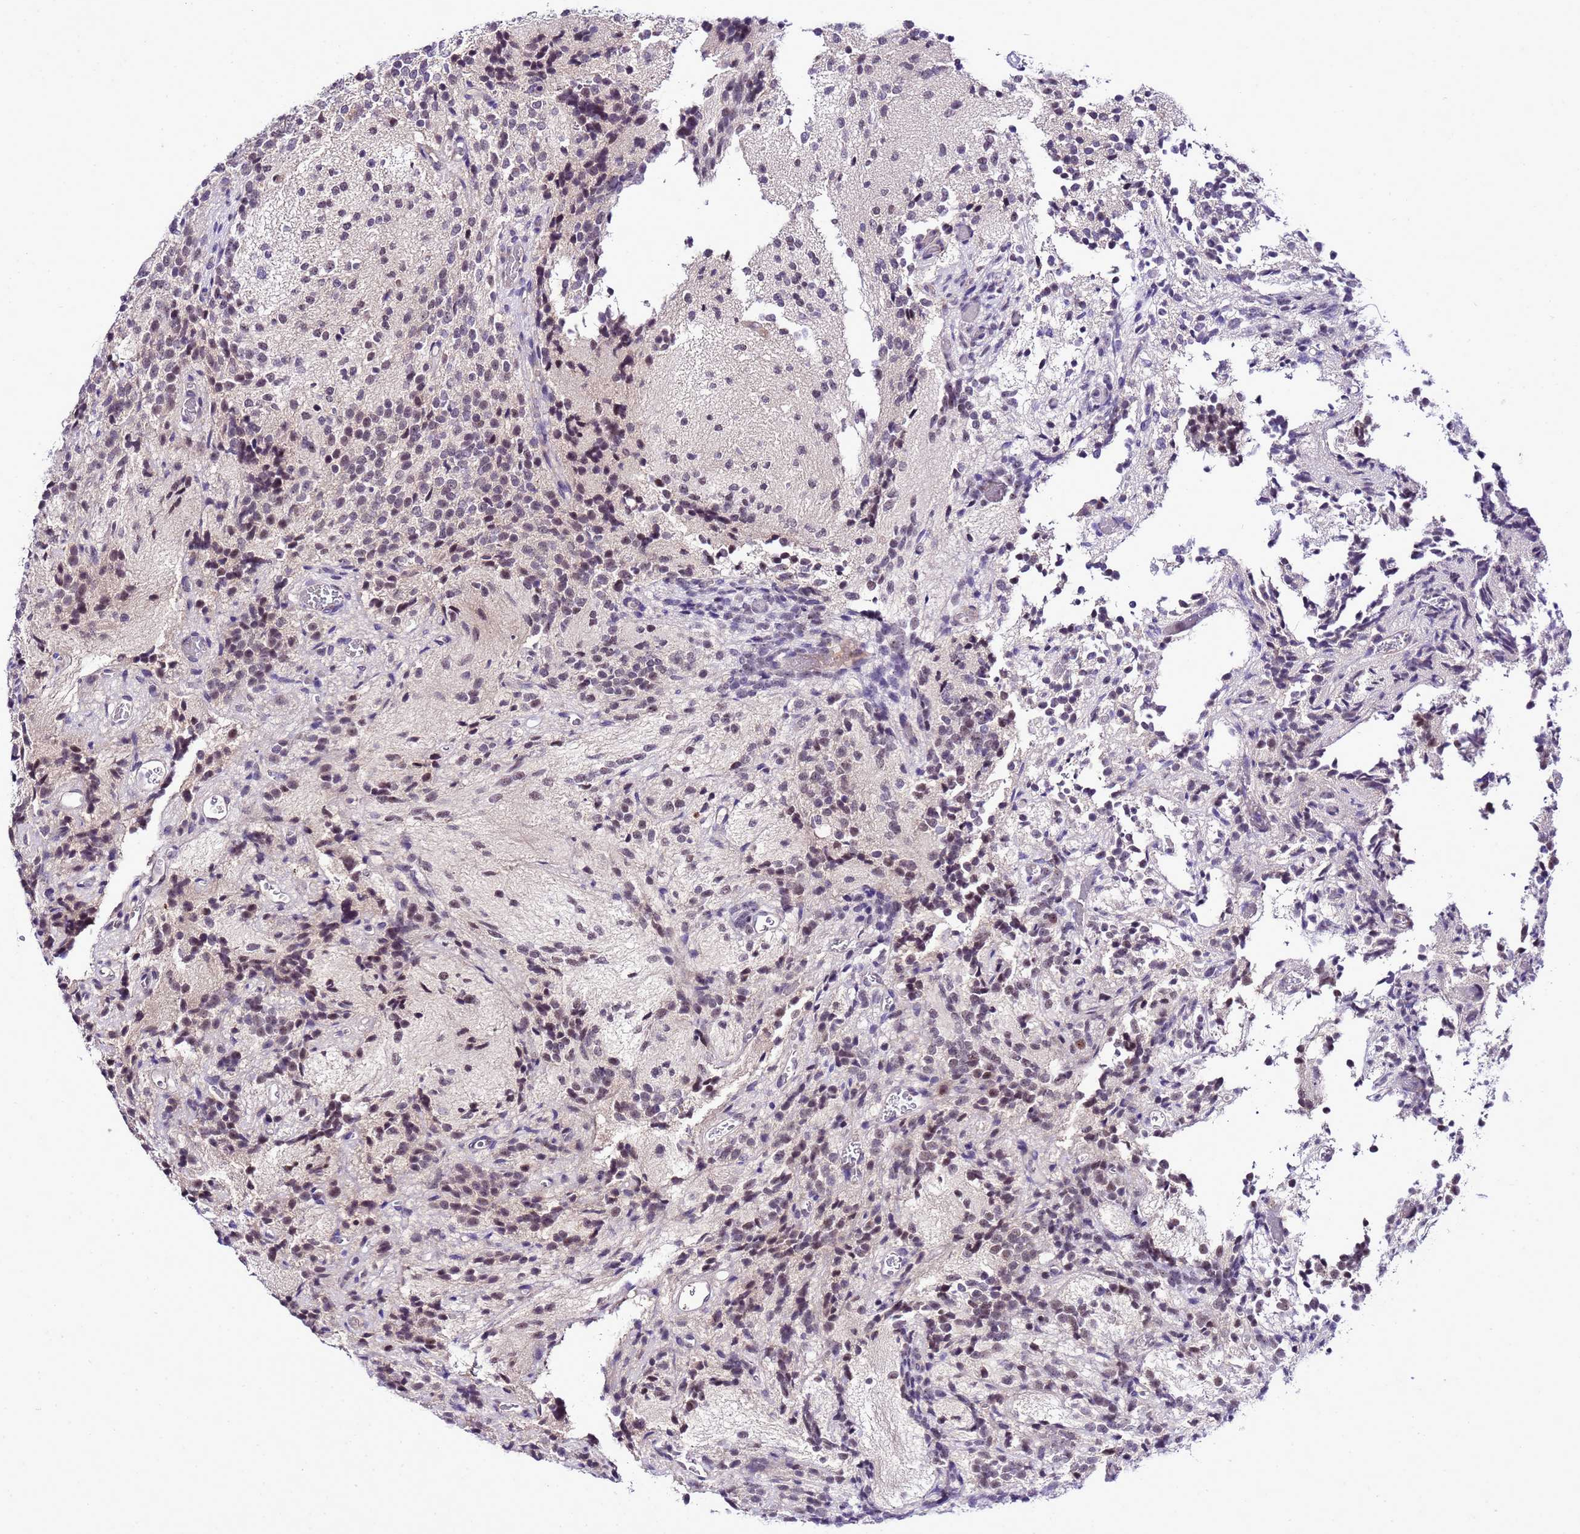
{"staining": {"intensity": "weak", "quantity": "<25%", "location": "nuclear"}, "tissue": "glioma", "cell_type": "Tumor cells", "image_type": "cancer", "snomed": [{"axis": "morphology", "description": "Glioma, malignant, Low grade"}, {"axis": "topography", "description": "Brain"}], "caption": "Immunohistochemistry of low-grade glioma (malignant) demonstrates no expression in tumor cells.", "gene": "C19orf47", "patient": {"sex": "female", "age": 1}}